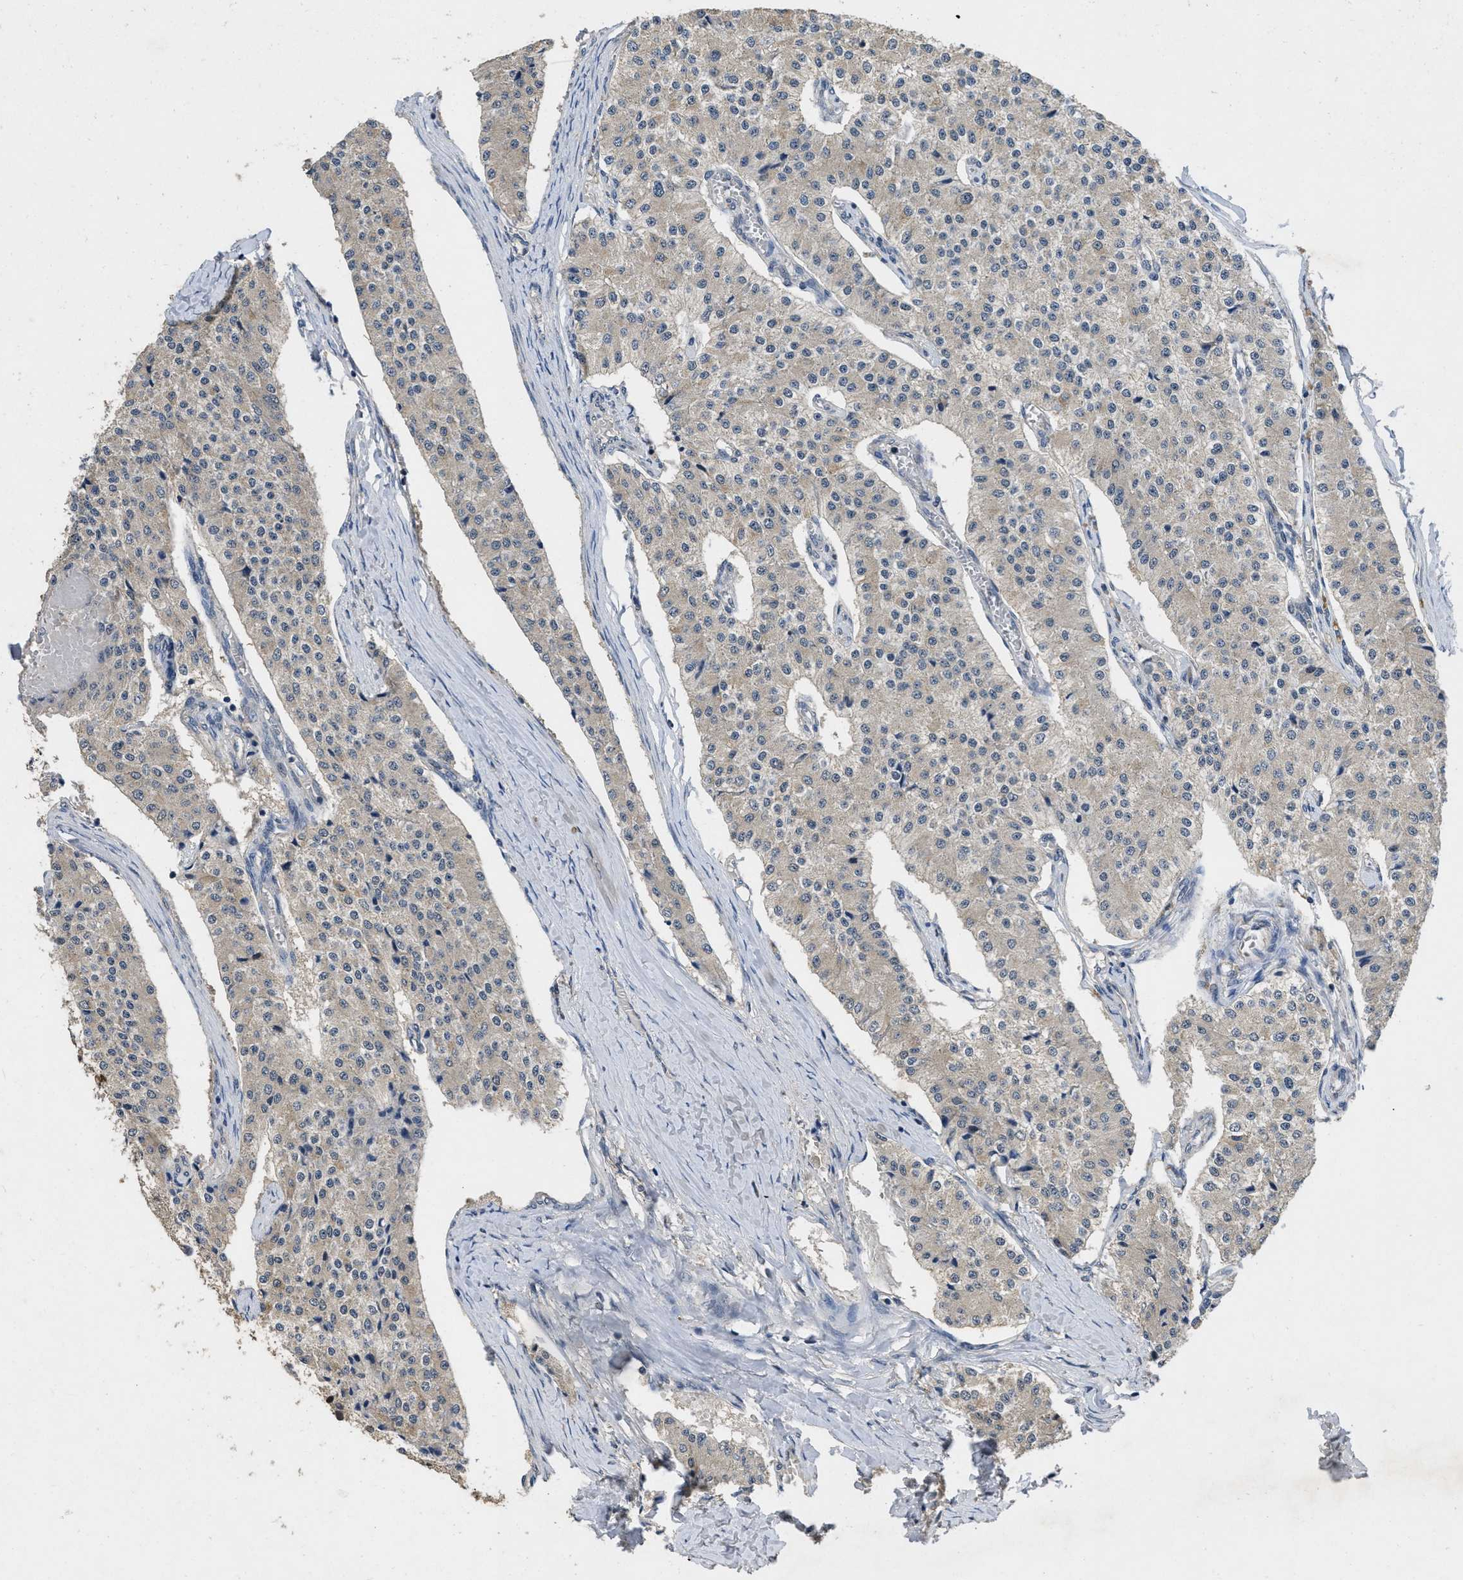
{"staining": {"intensity": "negative", "quantity": "none", "location": "none"}, "tissue": "carcinoid", "cell_type": "Tumor cells", "image_type": "cancer", "snomed": [{"axis": "morphology", "description": "Carcinoid, malignant, NOS"}, {"axis": "topography", "description": "Colon"}], "caption": "A photomicrograph of carcinoid stained for a protein exhibits no brown staining in tumor cells.", "gene": "PAPOLG", "patient": {"sex": "female", "age": 52}}